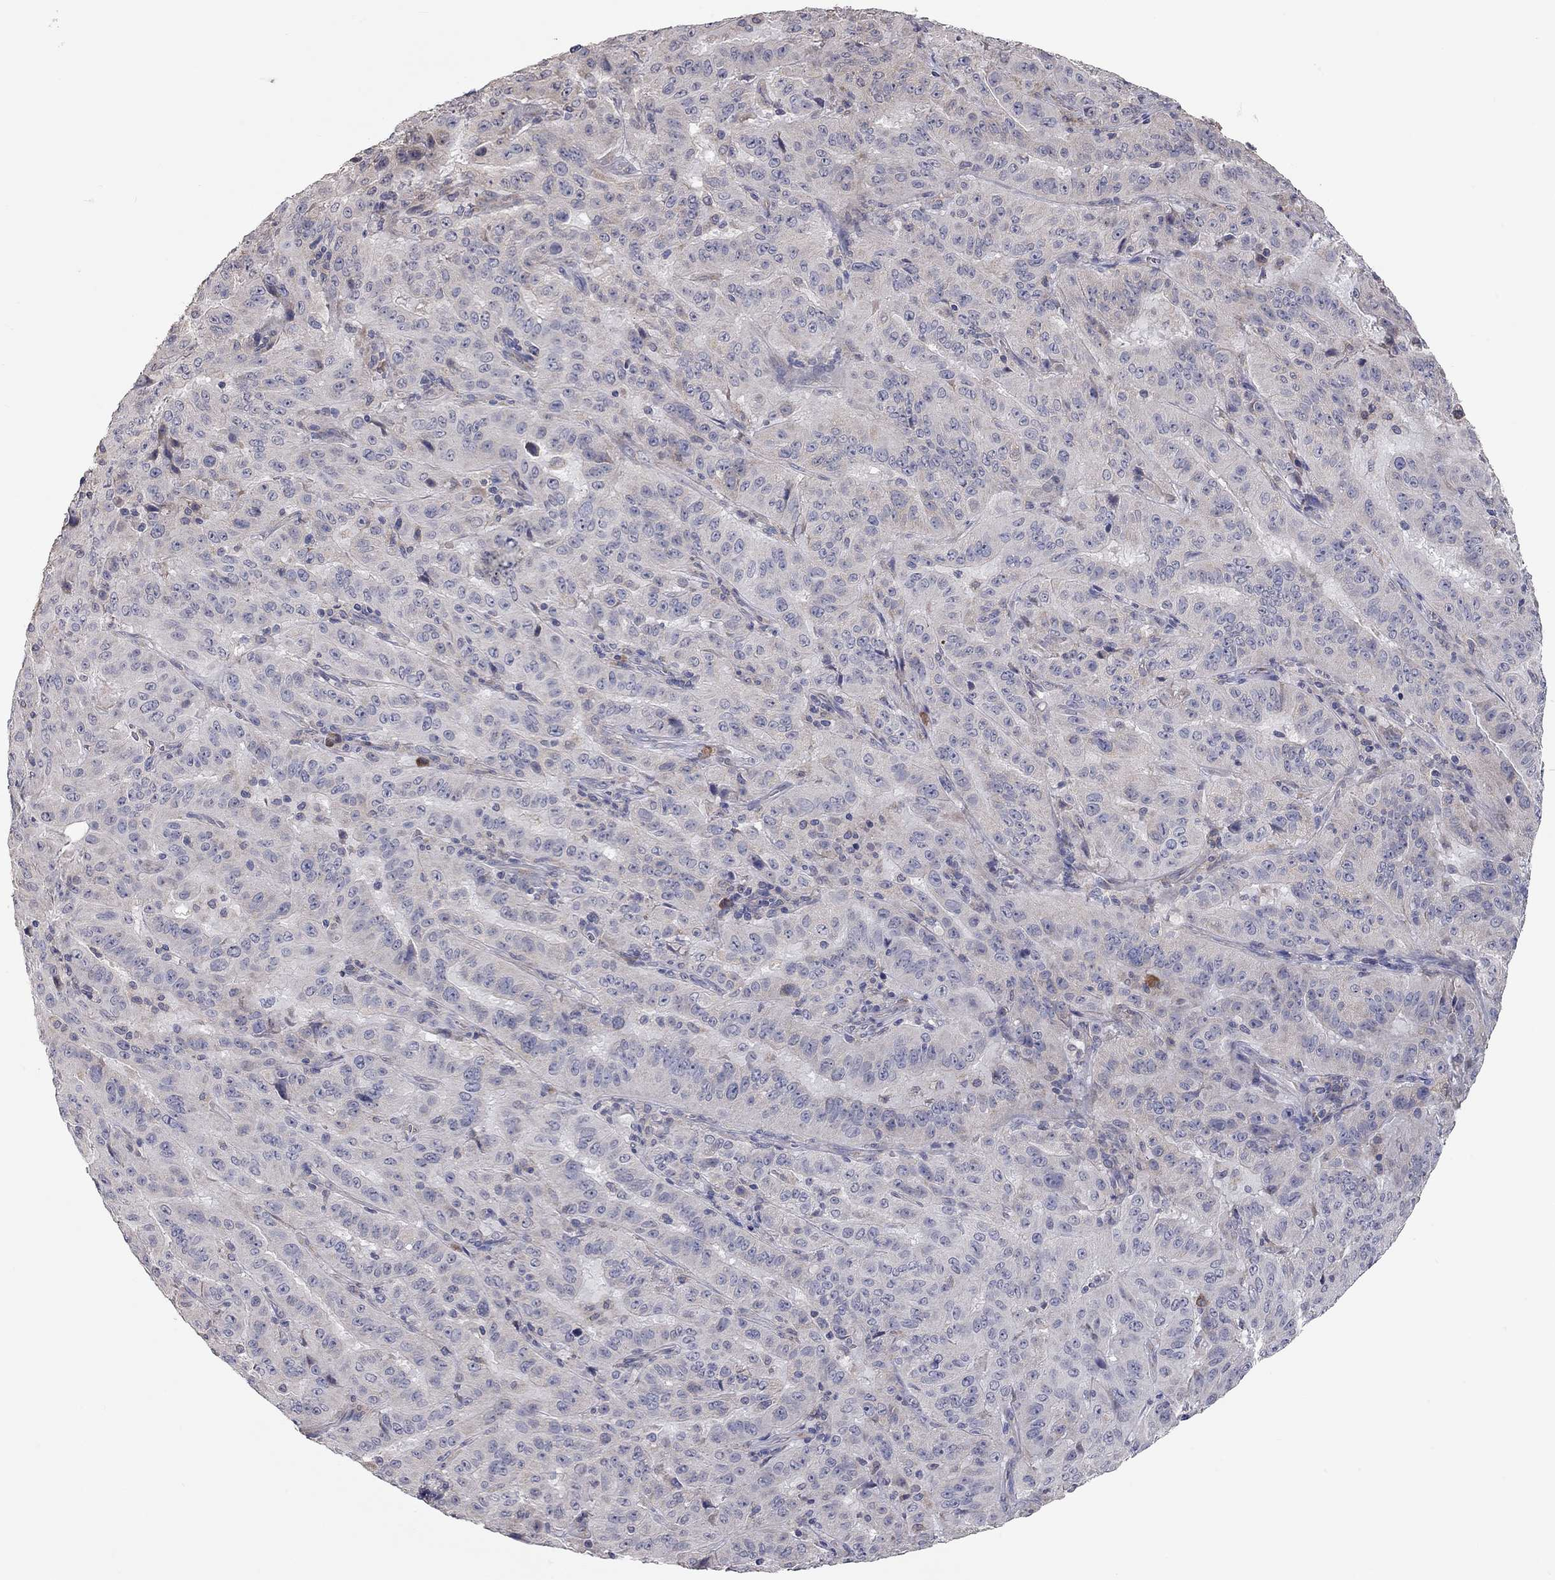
{"staining": {"intensity": "negative", "quantity": "none", "location": "none"}, "tissue": "pancreatic cancer", "cell_type": "Tumor cells", "image_type": "cancer", "snomed": [{"axis": "morphology", "description": "Adenocarcinoma, NOS"}, {"axis": "topography", "description": "Pancreas"}], "caption": "Tumor cells show no significant staining in pancreatic adenocarcinoma.", "gene": "XAGE2", "patient": {"sex": "male", "age": 63}}